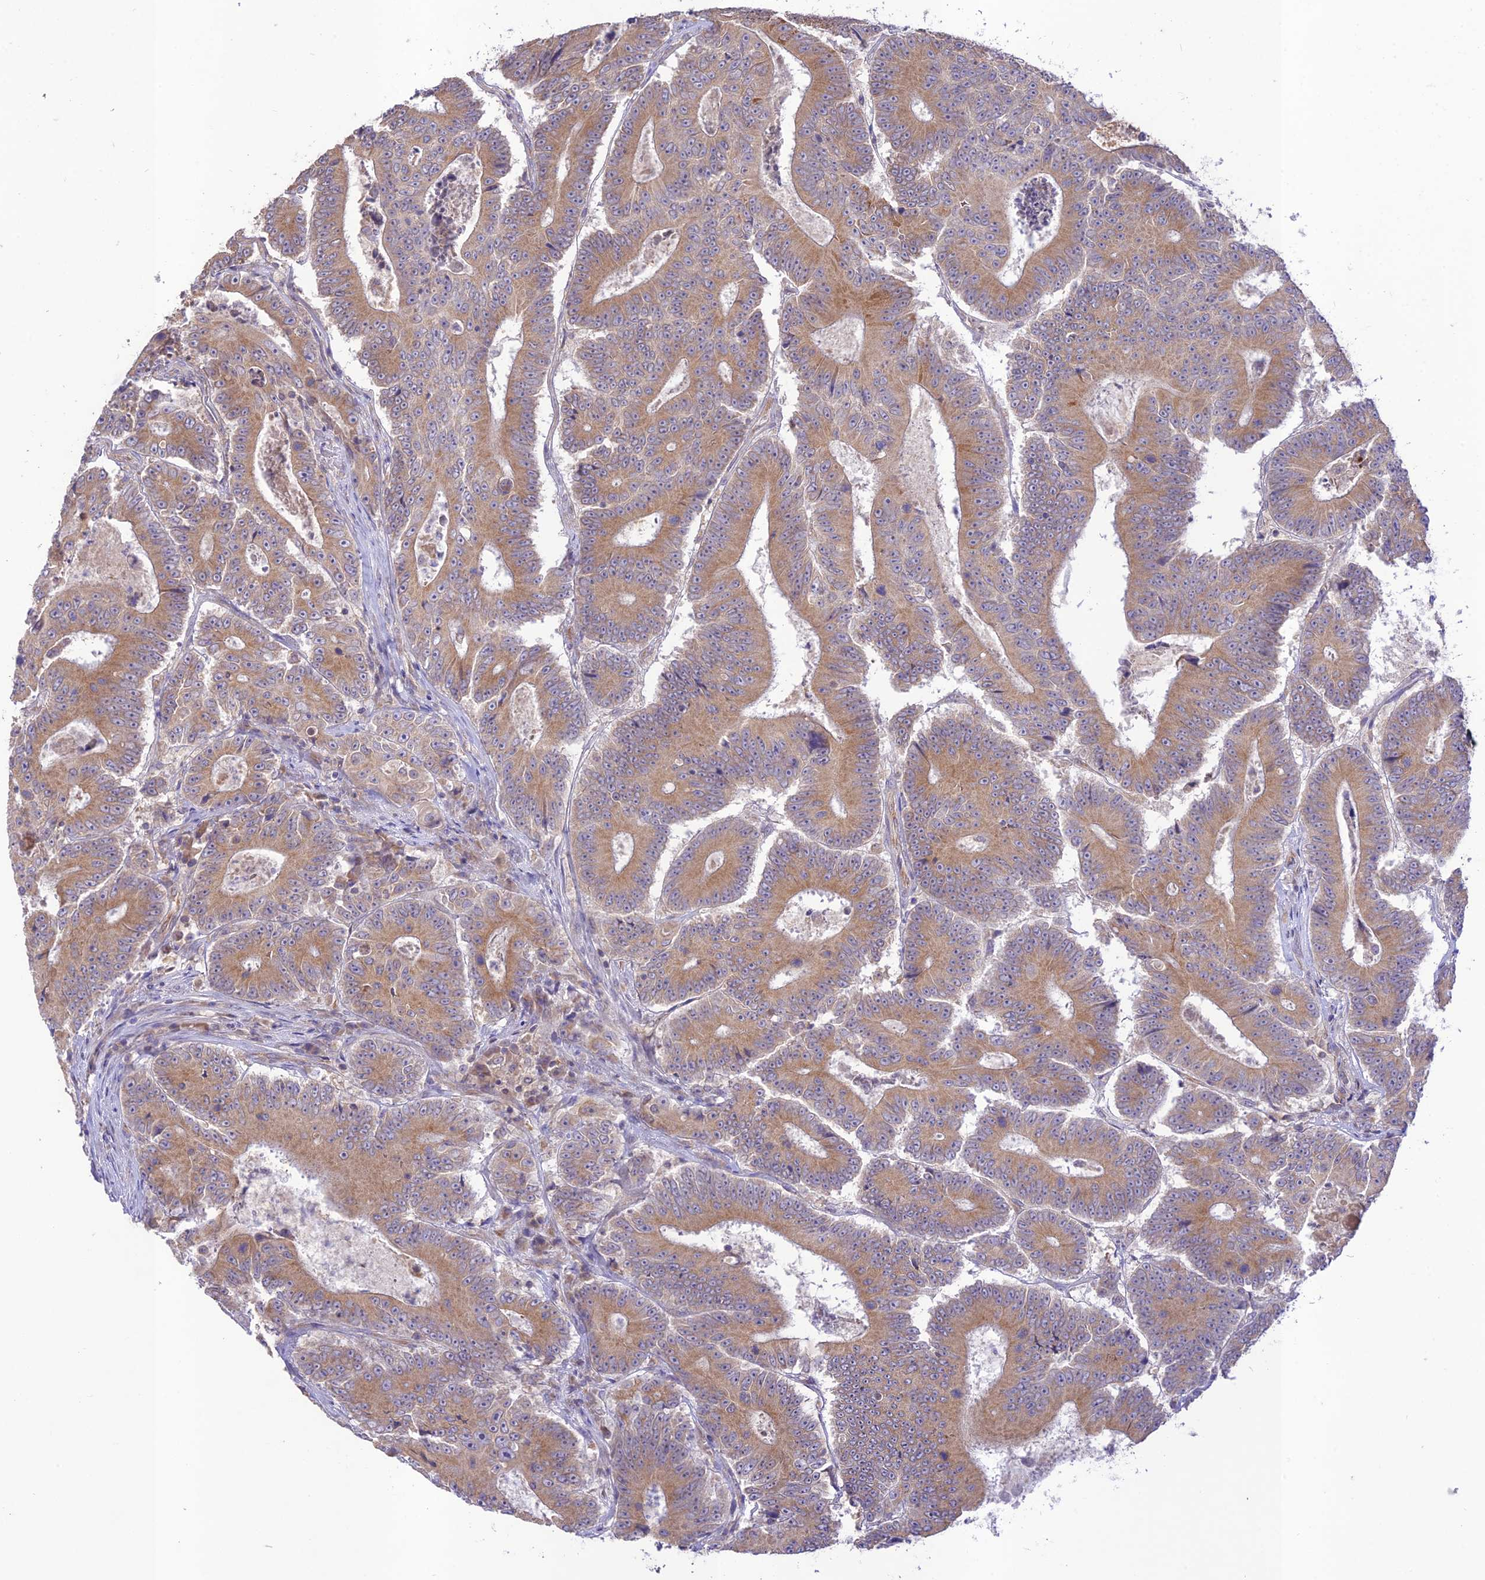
{"staining": {"intensity": "moderate", "quantity": ">75%", "location": "cytoplasmic/membranous"}, "tissue": "colorectal cancer", "cell_type": "Tumor cells", "image_type": "cancer", "snomed": [{"axis": "morphology", "description": "Adenocarcinoma, NOS"}, {"axis": "topography", "description": "Colon"}], "caption": "Colorectal adenocarcinoma was stained to show a protein in brown. There is medium levels of moderate cytoplasmic/membranous staining in approximately >75% of tumor cells.", "gene": "TMEM259", "patient": {"sex": "male", "age": 83}}